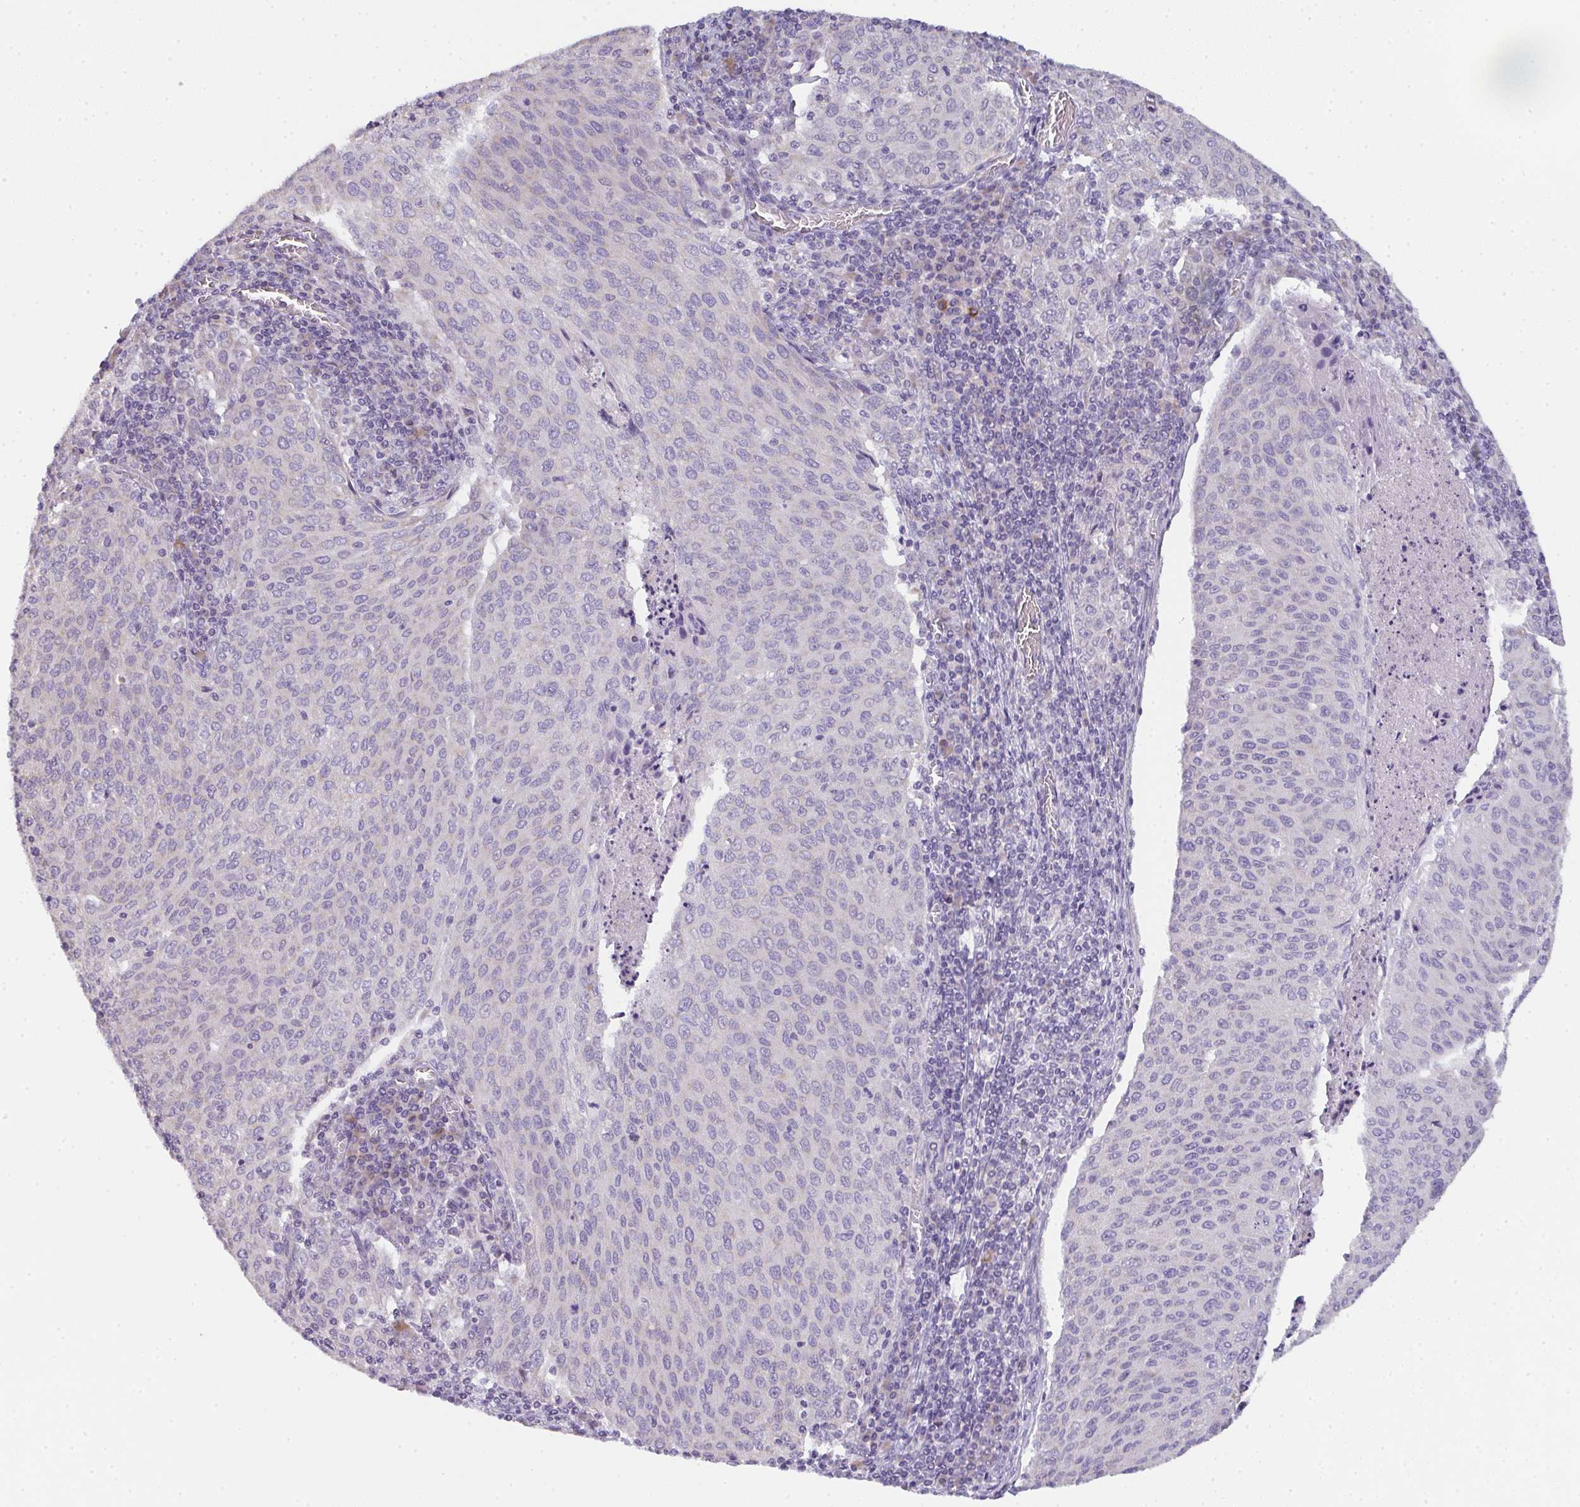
{"staining": {"intensity": "negative", "quantity": "none", "location": "none"}, "tissue": "cervical cancer", "cell_type": "Tumor cells", "image_type": "cancer", "snomed": [{"axis": "morphology", "description": "Squamous cell carcinoma, NOS"}, {"axis": "topography", "description": "Cervix"}], "caption": "The immunohistochemistry (IHC) image has no significant expression in tumor cells of cervical cancer (squamous cell carcinoma) tissue.", "gene": "CACNA1S", "patient": {"sex": "female", "age": 46}}